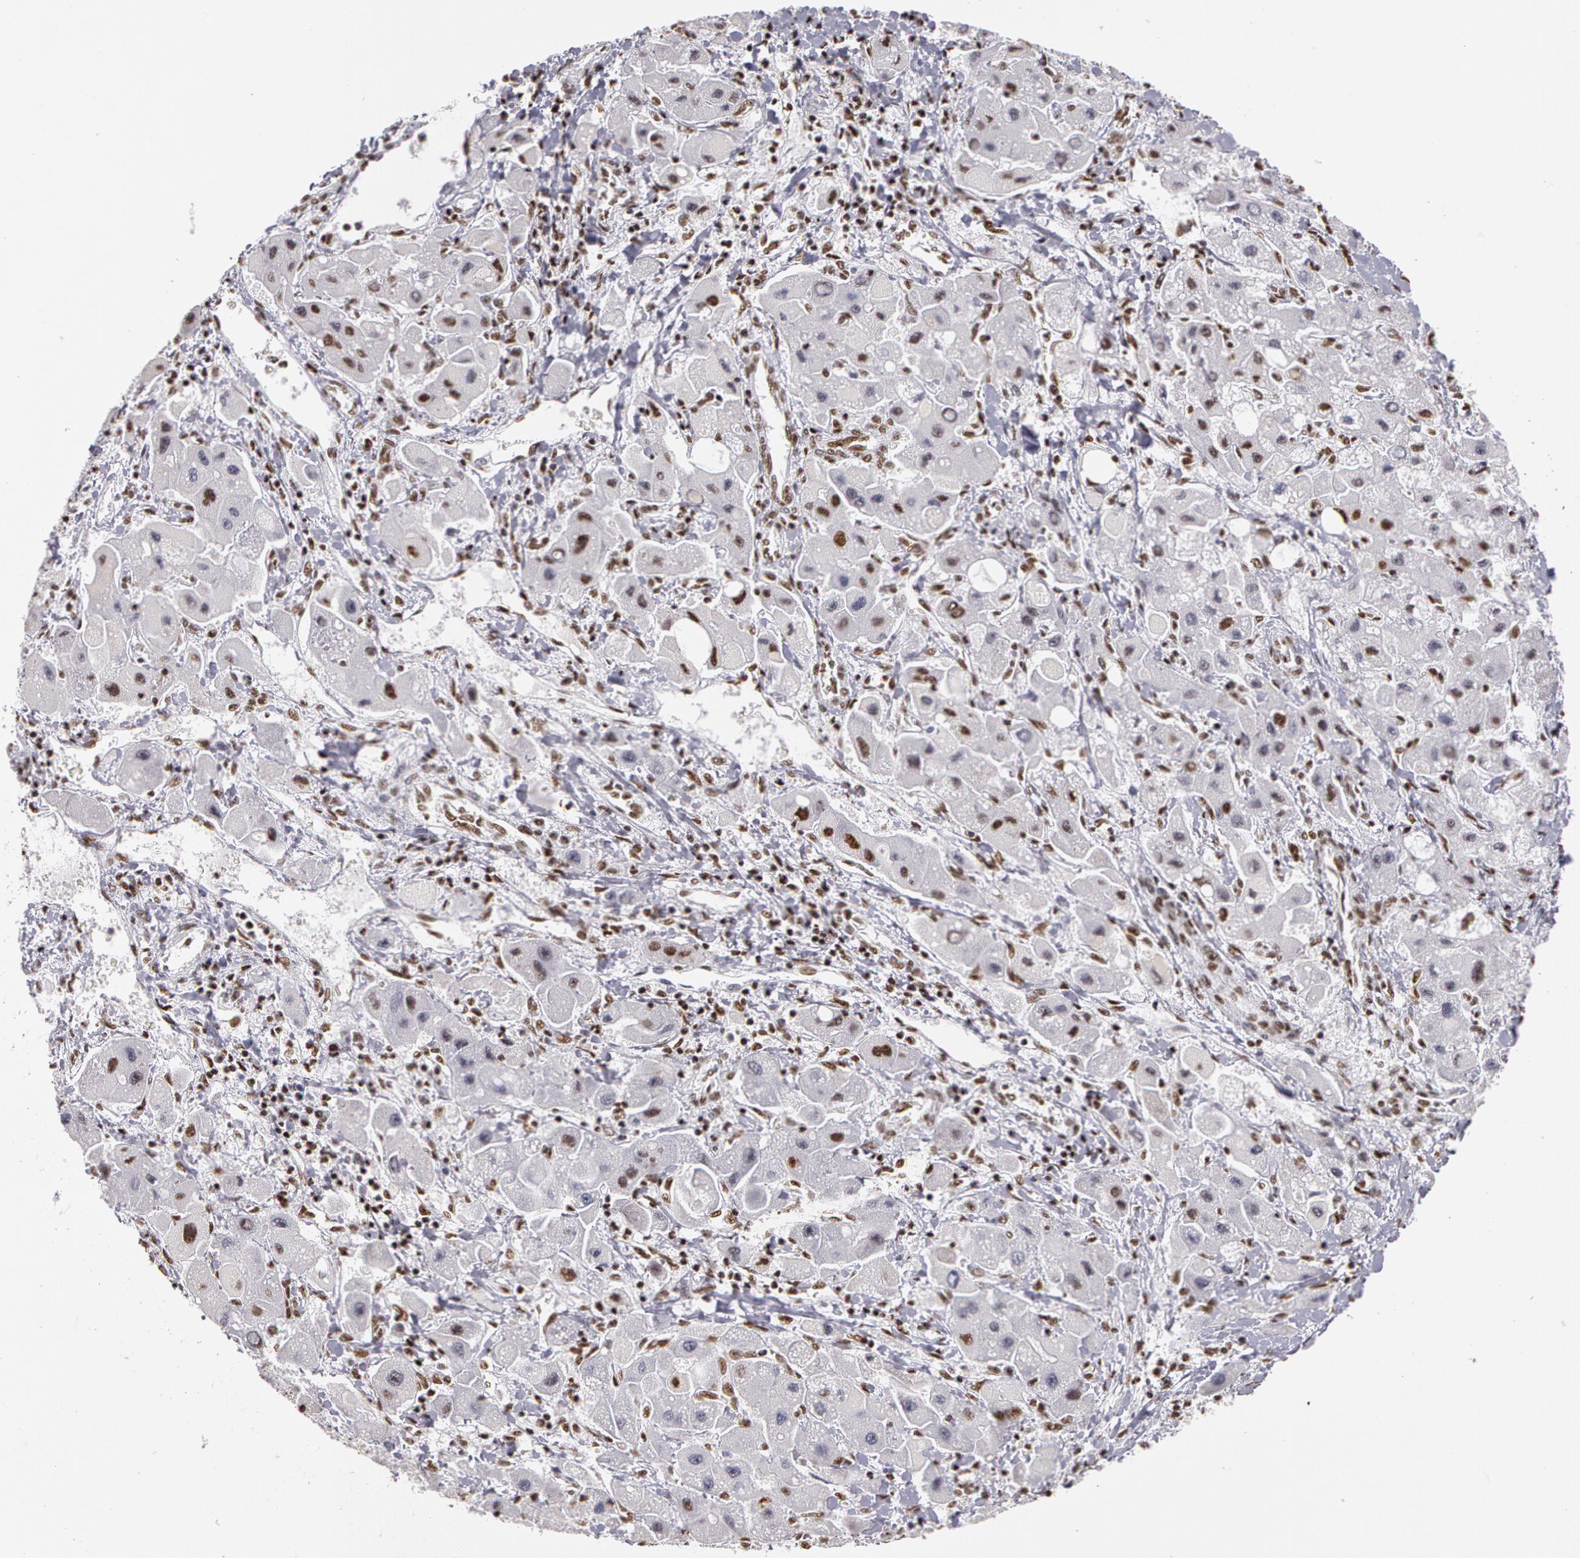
{"staining": {"intensity": "weak", "quantity": "<25%", "location": "nuclear"}, "tissue": "liver cancer", "cell_type": "Tumor cells", "image_type": "cancer", "snomed": [{"axis": "morphology", "description": "Carcinoma, Hepatocellular, NOS"}, {"axis": "topography", "description": "Liver"}], "caption": "Tumor cells are negative for brown protein staining in hepatocellular carcinoma (liver). (DAB (3,3'-diaminobenzidine) IHC, high magnification).", "gene": "PNN", "patient": {"sex": "male", "age": 24}}